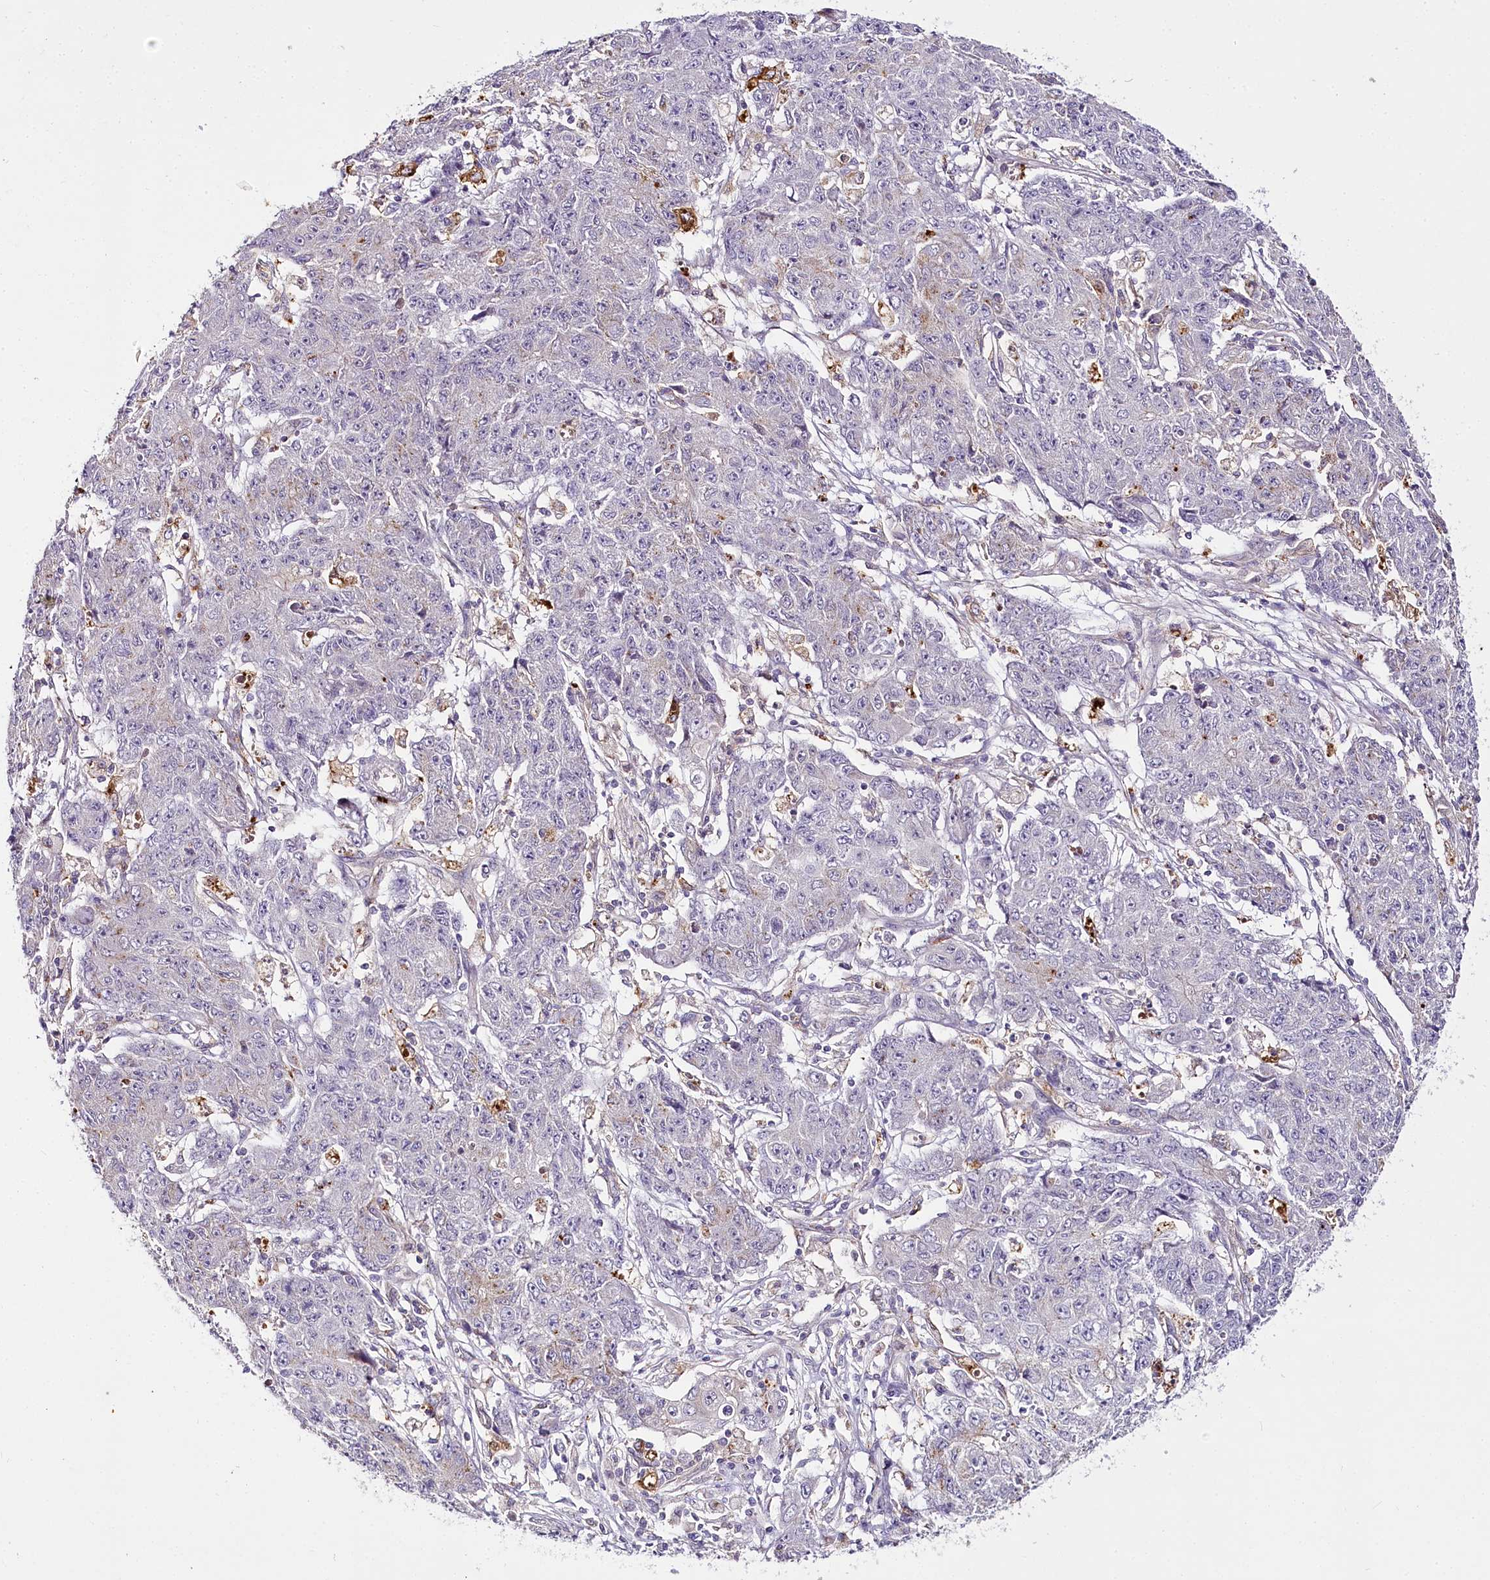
{"staining": {"intensity": "moderate", "quantity": "<25%", "location": "cytoplasmic/membranous"}, "tissue": "ovarian cancer", "cell_type": "Tumor cells", "image_type": "cancer", "snomed": [{"axis": "morphology", "description": "Carcinoma, endometroid"}, {"axis": "topography", "description": "Ovary"}], "caption": "Ovarian cancer stained for a protein displays moderate cytoplasmic/membranous positivity in tumor cells.", "gene": "VWA5A", "patient": {"sex": "female", "age": 42}}